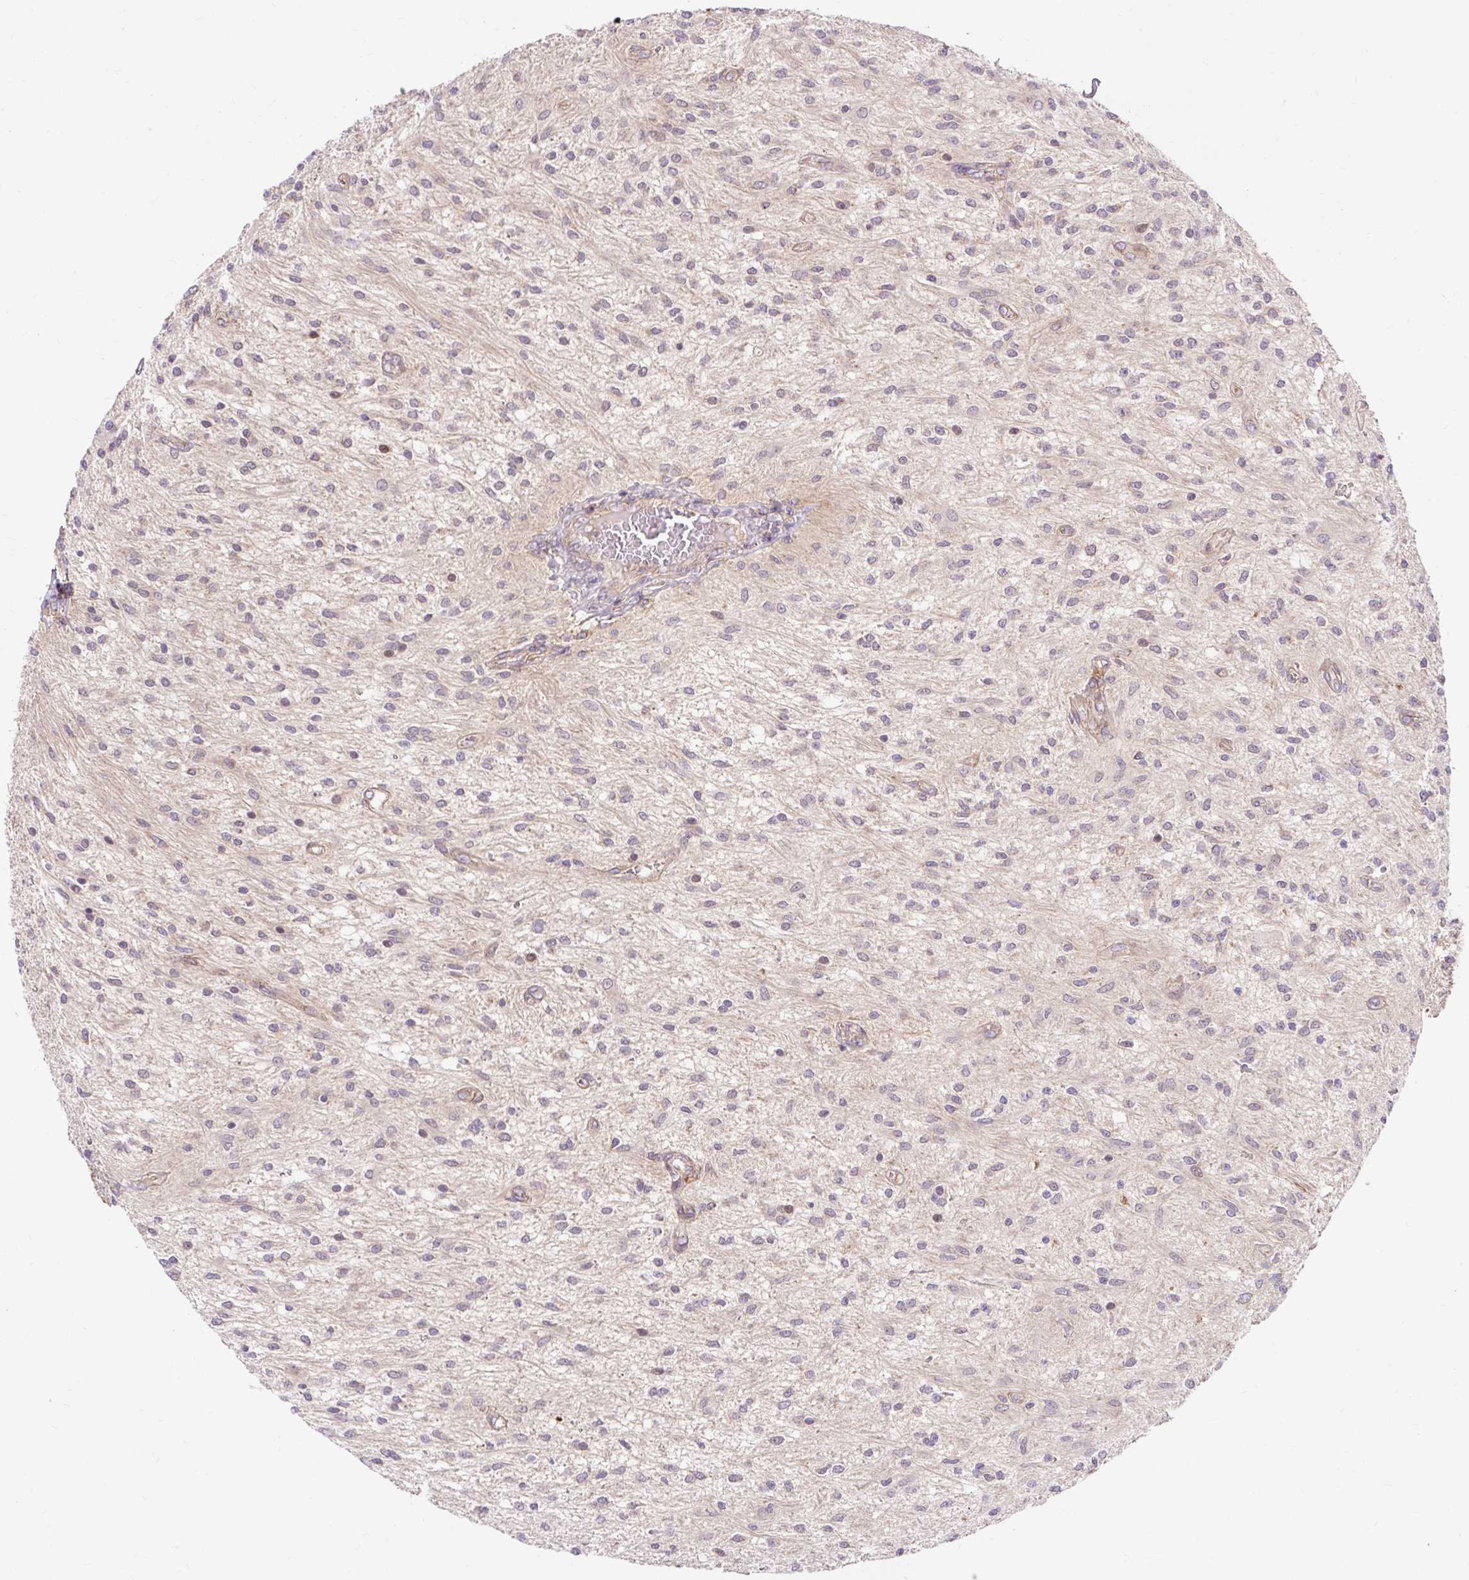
{"staining": {"intensity": "negative", "quantity": "none", "location": "none"}, "tissue": "glioma", "cell_type": "Tumor cells", "image_type": "cancer", "snomed": [{"axis": "morphology", "description": "Glioma, malignant, Low grade"}, {"axis": "topography", "description": "Cerebellum"}], "caption": "Protein analysis of malignant glioma (low-grade) demonstrates no significant positivity in tumor cells.", "gene": "TRIAP1", "patient": {"sex": "female", "age": 14}}